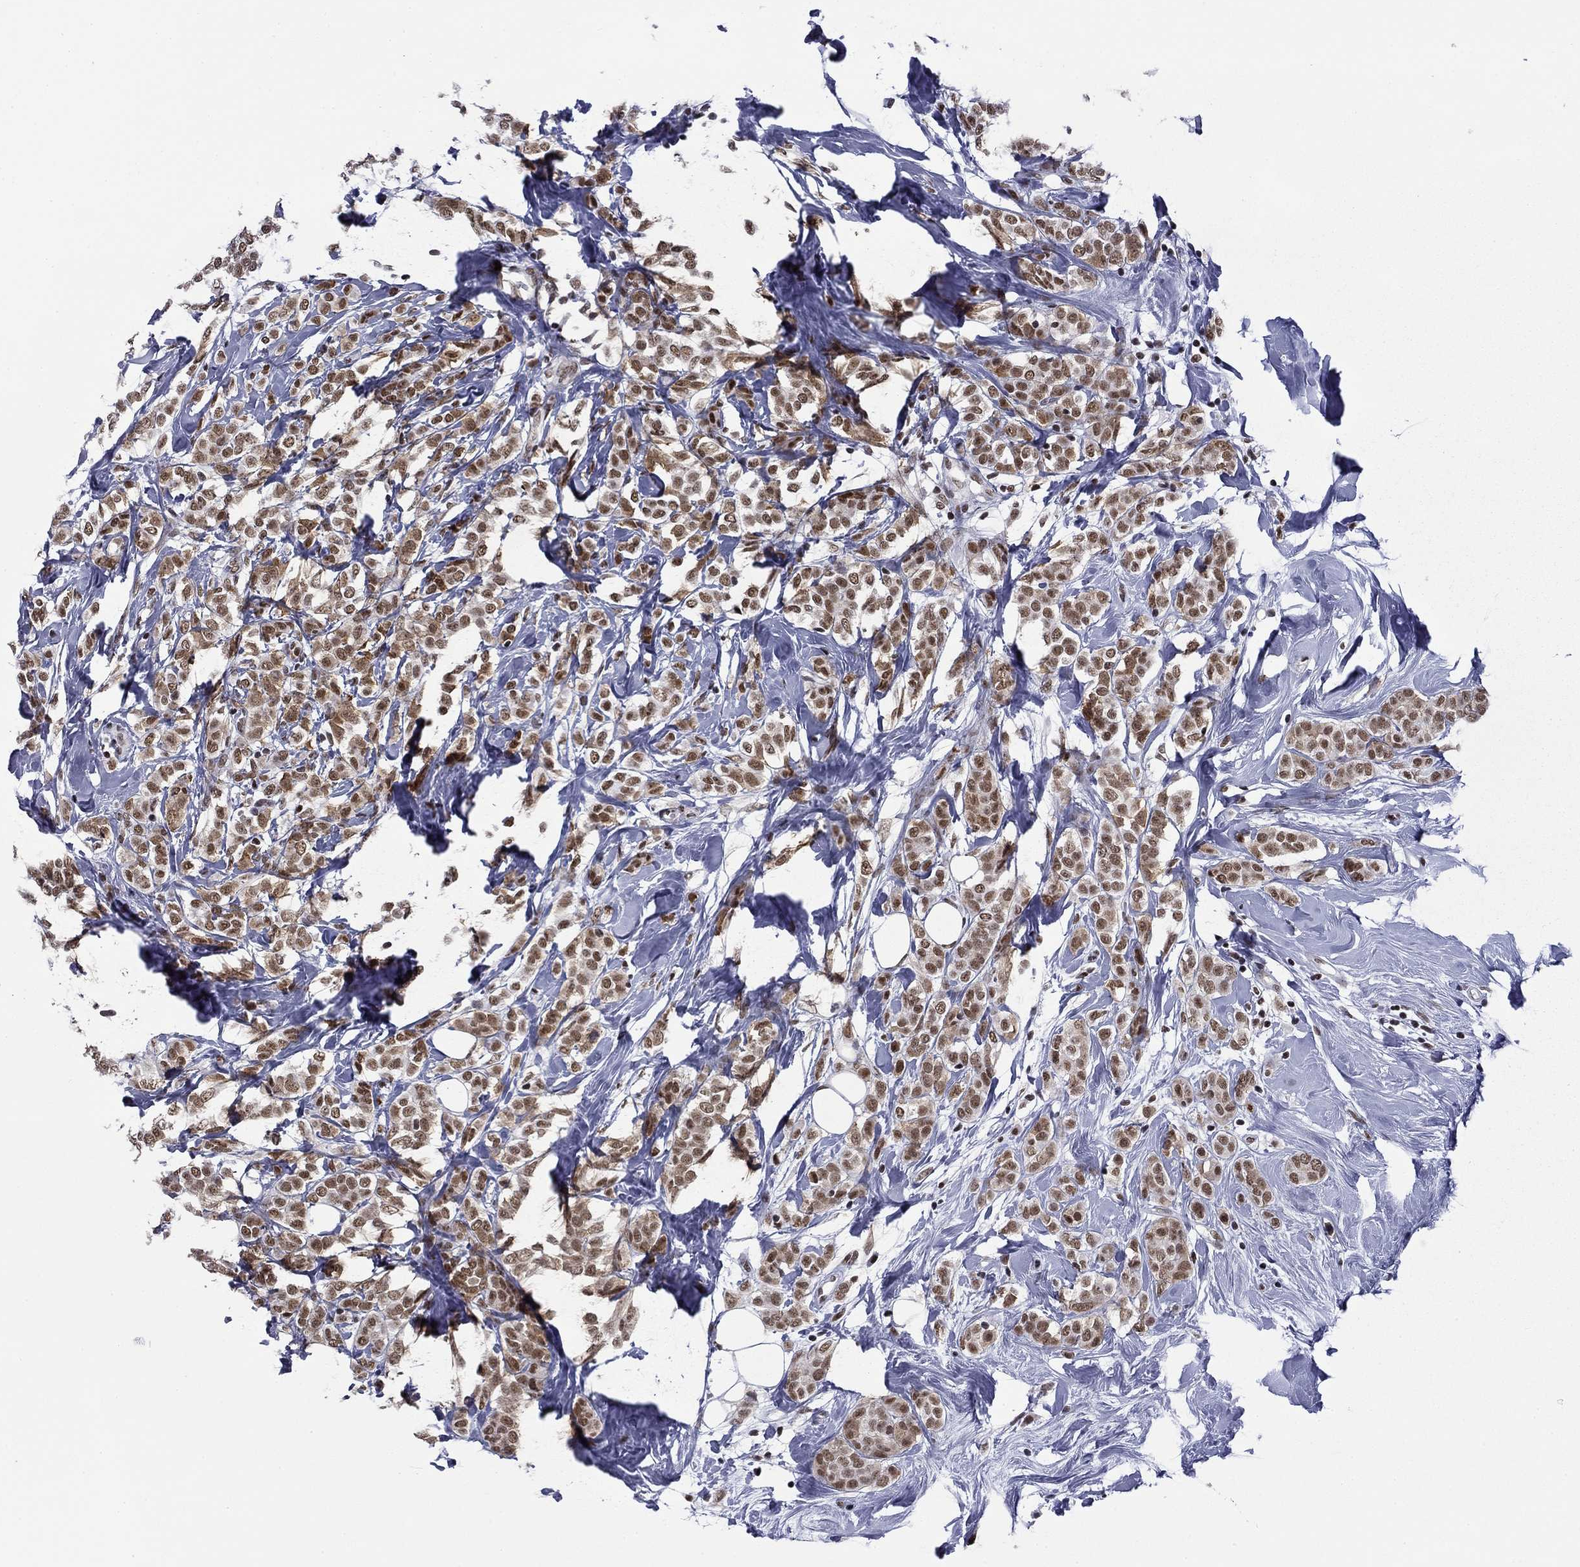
{"staining": {"intensity": "moderate", "quantity": ">75%", "location": "nuclear"}, "tissue": "breast cancer", "cell_type": "Tumor cells", "image_type": "cancer", "snomed": [{"axis": "morphology", "description": "Lobular carcinoma"}, {"axis": "topography", "description": "Breast"}], "caption": "Immunohistochemical staining of lobular carcinoma (breast) demonstrates medium levels of moderate nuclear staining in approximately >75% of tumor cells.", "gene": "ETV5", "patient": {"sex": "female", "age": 49}}